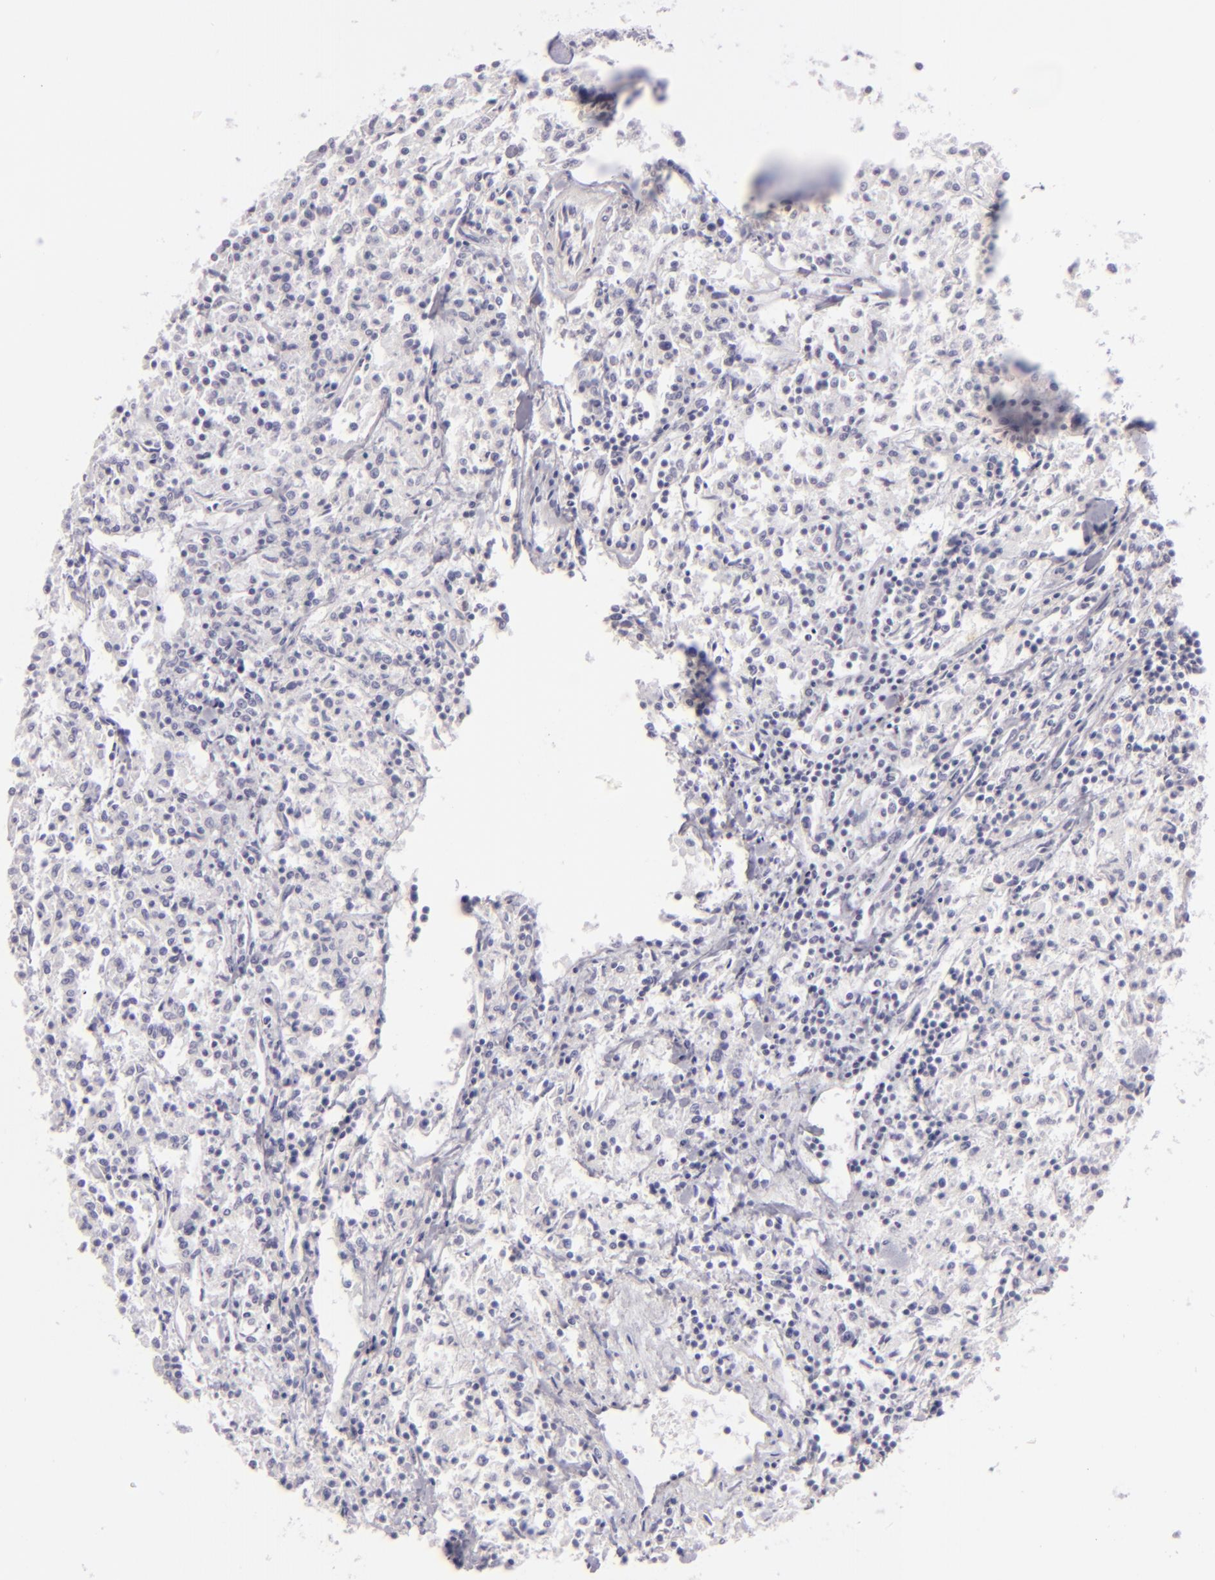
{"staining": {"intensity": "negative", "quantity": "none", "location": "none"}, "tissue": "lymphoma", "cell_type": "Tumor cells", "image_type": "cancer", "snomed": [{"axis": "morphology", "description": "Malignant lymphoma, non-Hodgkin's type, Low grade"}, {"axis": "topography", "description": "Small intestine"}], "caption": "A high-resolution micrograph shows IHC staining of lymphoma, which exhibits no significant positivity in tumor cells. The staining is performed using DAB (3,3'-diaminobenzidine) brown chromogen with nuclei counter-stained in using hematoxylin.", "gene": "F13A1", "patient": {"sex": "female", "age": 59}}